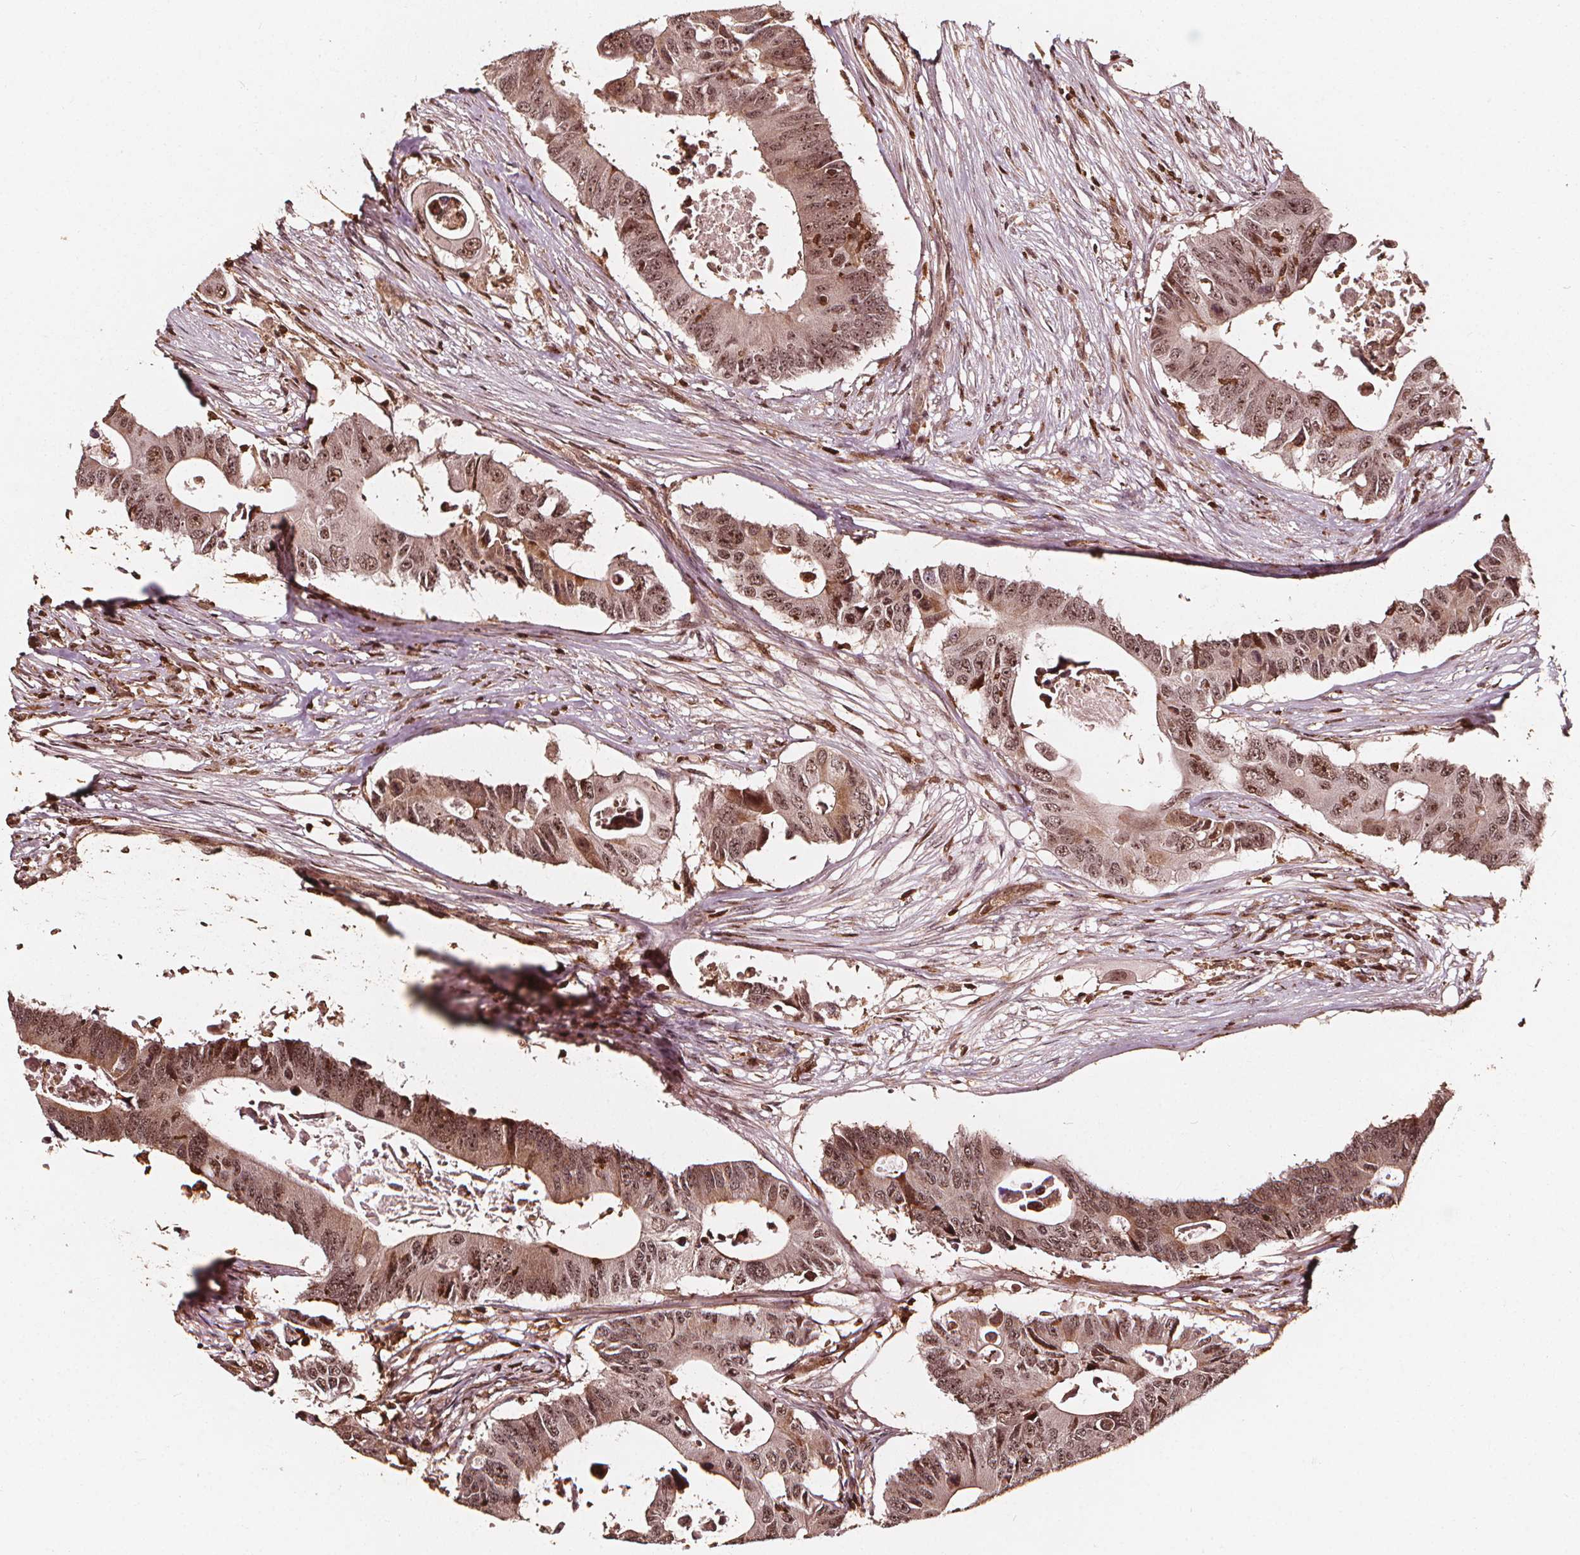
{"staining": {"intensity": "weak", "quantity": ">75%", "location": "cytoplasmic/membranous,nuclear"}, "tissue": "colorectal cancer", "cell_type": "Tumor cells", "image_type": "cancer", "snomed": [{"axis": "morphology", "description": "Adenocarcinoma, NOS"}, {"axis": "topography", "description": "Colon"}], "caption": "High-power microscopy captured an IHC histopathology image of adenocarcinoma (colorectal), revealing weak cytoplasmic/membranous and nuclear expression in approximately >75% of tumor cells.", "gene": "EXOSC9", "patient": {"sex": "male", "age": 71}}